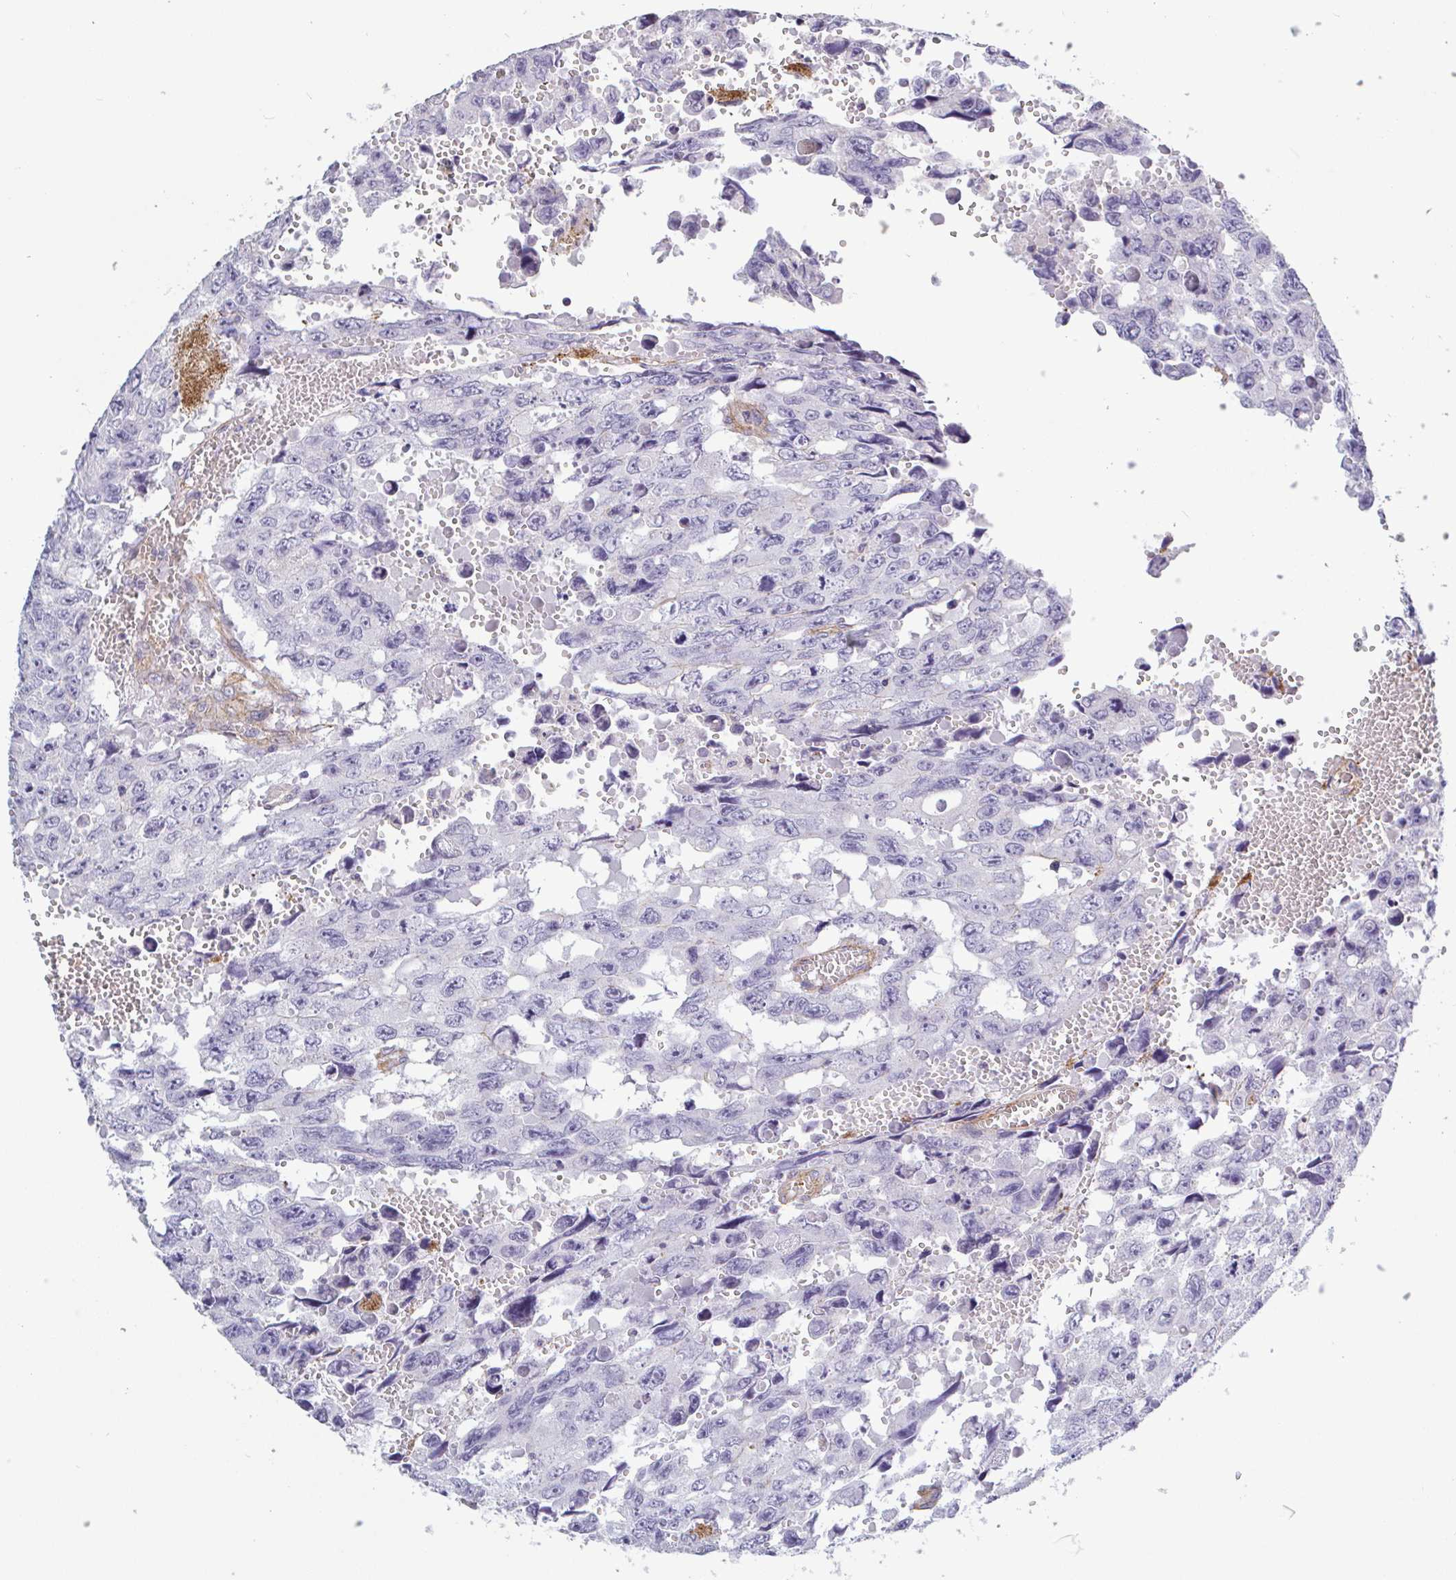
{"staining": {"intensity": "negative", "quantity": "none", "location": "none"}, "tissue": "testis cancer", "cell_type": "Tumor cells", "image_type": "cancer", "snomed": [{"axis": "morphology", "description": "Seminoma, NOS"}, {"axis": "topography", "description": "Testis"}], "caption": "IHC histopathology image of seminoma (testis) stained for a protein (brown), which reveals no staining in tumor cells.", "gene": "SHISA7", "patient": {"sex": "male", "age": 26}}